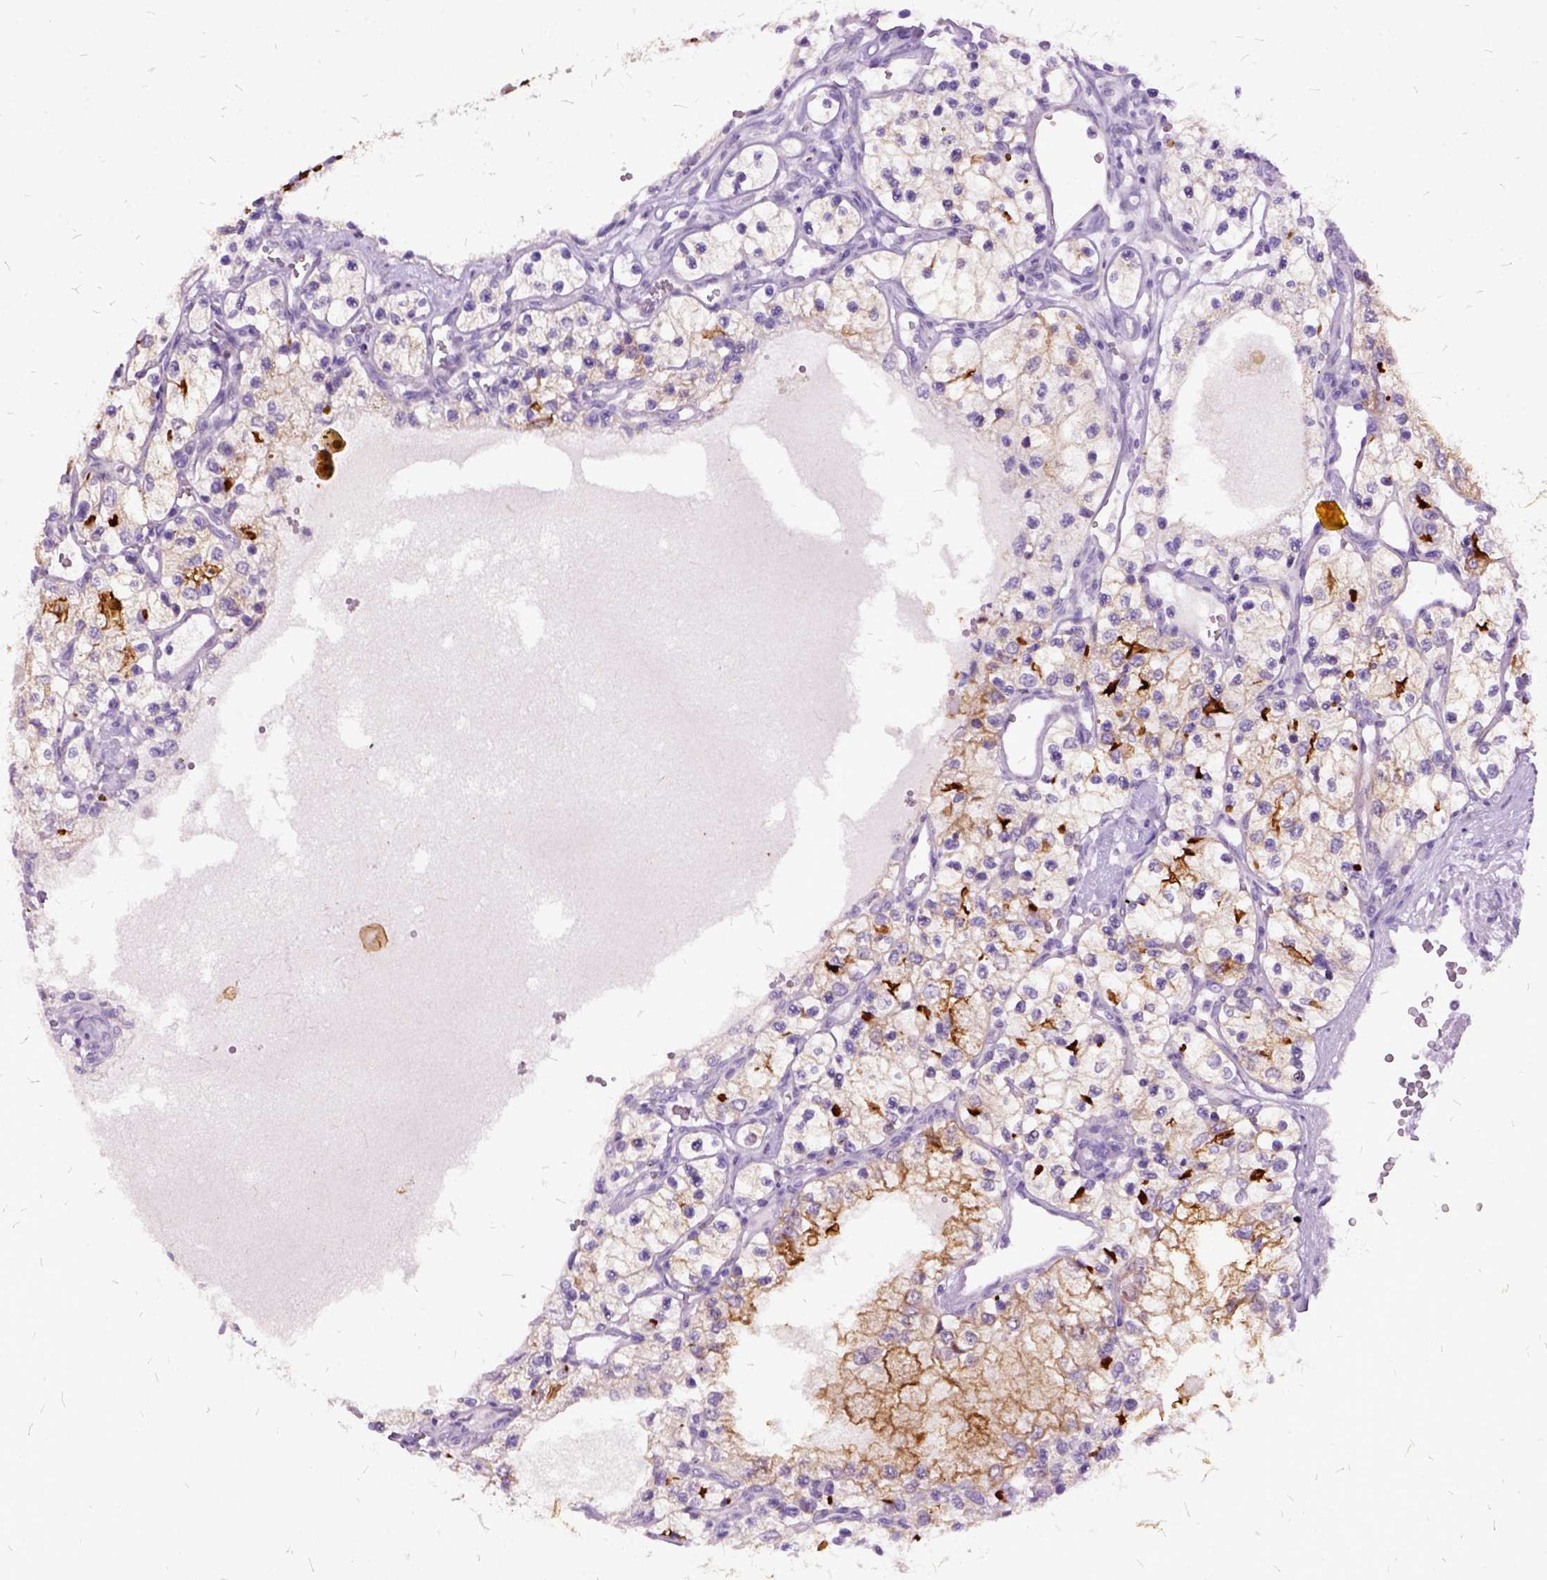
{"staining": {"intensity": "negative", "quantity": "none", "location": "none"}, "tissue": "renal cancer", "cell_type": "Tumor cells", "image_type": "cancer", "snomed": [{"axis": "morphology", "description": "Adenocarcinoma, NOS"}, {"axis": "topography", "description": "Kidney"}], "caption": "Tumor cells show no significant protein expression in renal cancer (adenocarcinoma).", "gene": "MME", "patient": {"sex": "female", "age": 69}}